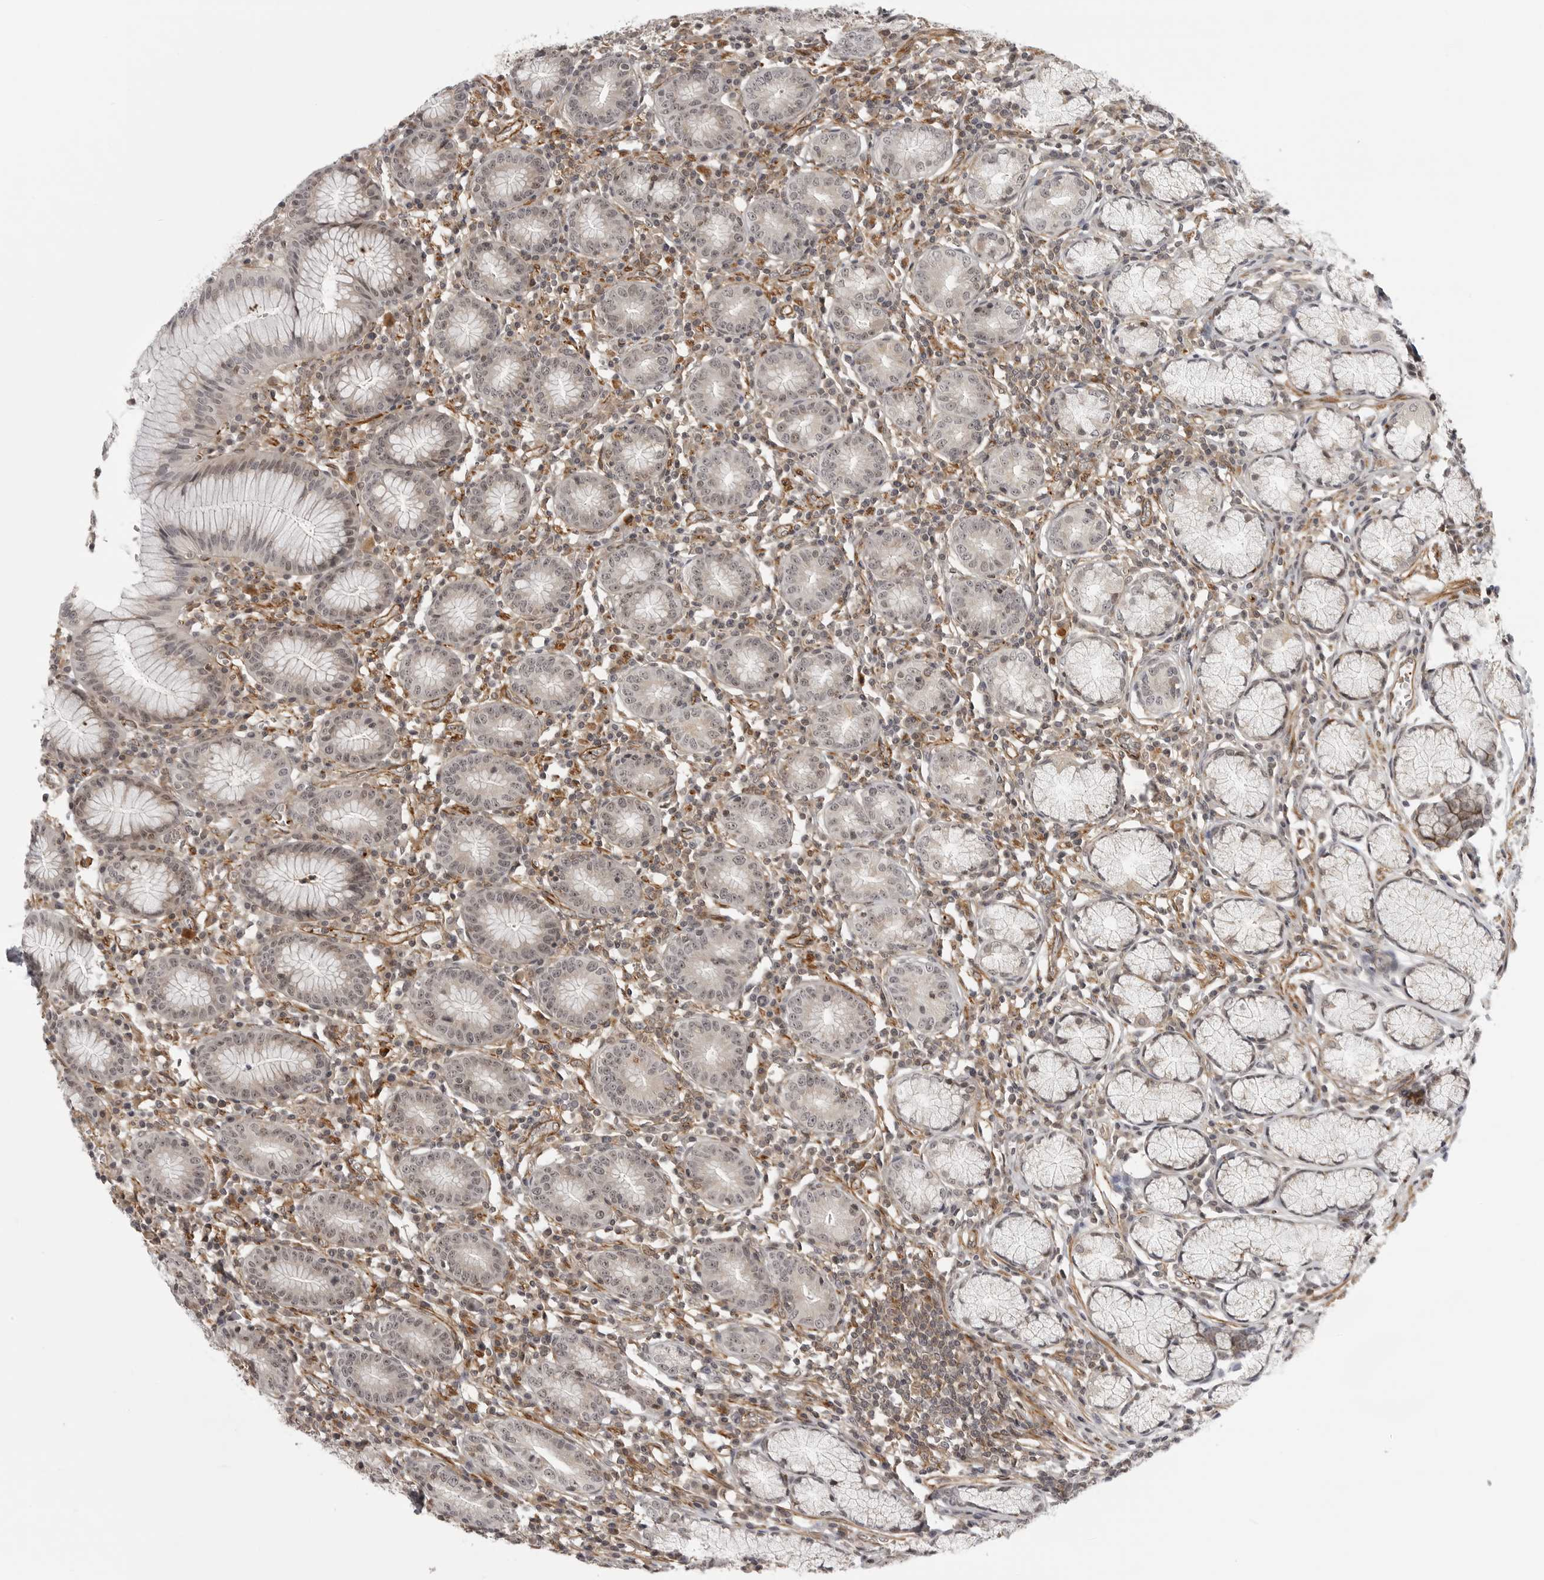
{"staining": {"intensity": "weak", "quantity": "25%-75%", "location": "cytoplasmic/membranous,nuclear"}, "tissue": "stomach", "cell_type": "Glandular cells", "image_type": "normal", "snomed": [{"axis": "morphology", "description": "Normal tissue, NOS"}, {"axis": "topography", "description": "Stomach"}], "caption": "Stomach stained with immunohistochemistry (IHC) demonstrates weak cytoplasmic/membranous,nuclear staining in approximately 25%-75% of glandular cells.", "gene": "TUT4", "patient": {"sex": "male", "age": 55}}